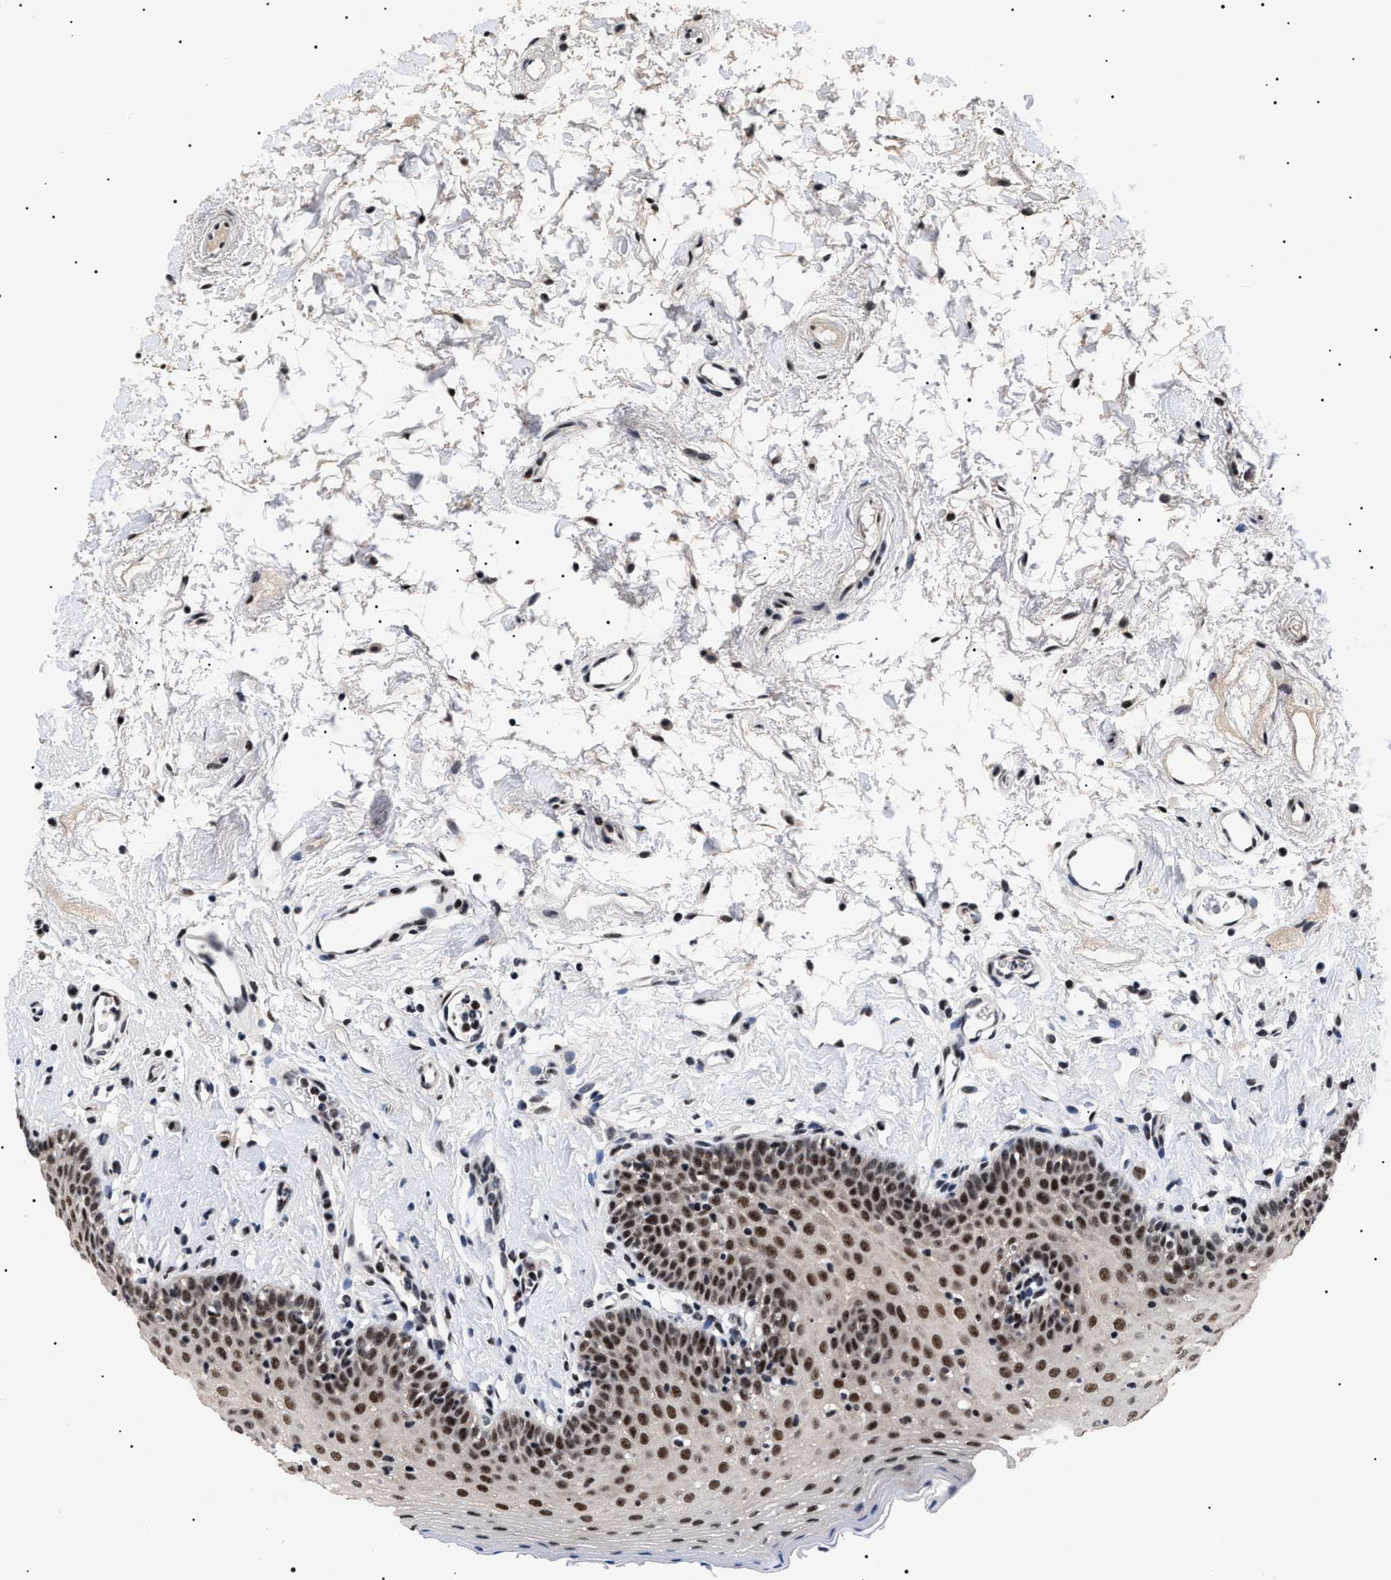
{"staining": {"intensity": "moderate", "quantity": ">75%", "location": "nuclear"}, "tissue": "oral mucosa", "cell_type": "Squamous epithelial cells", "image_type": "normal", "snomed": [{"axis": "morphology", "description": "Normal tissue, NOS"}, {"axis": "topography", "description": "Oral tissue"}], "caption": "Immunohistochemistry (IHC) micrograph of normal human oral mucosa stained for a protein (brown), which exhibits medium levels of moderate nuclear expression in approximately >75% of squamous epithelial cells.", "gene": "CAAP1", "patient": {"sex": "male", "age": 66}}